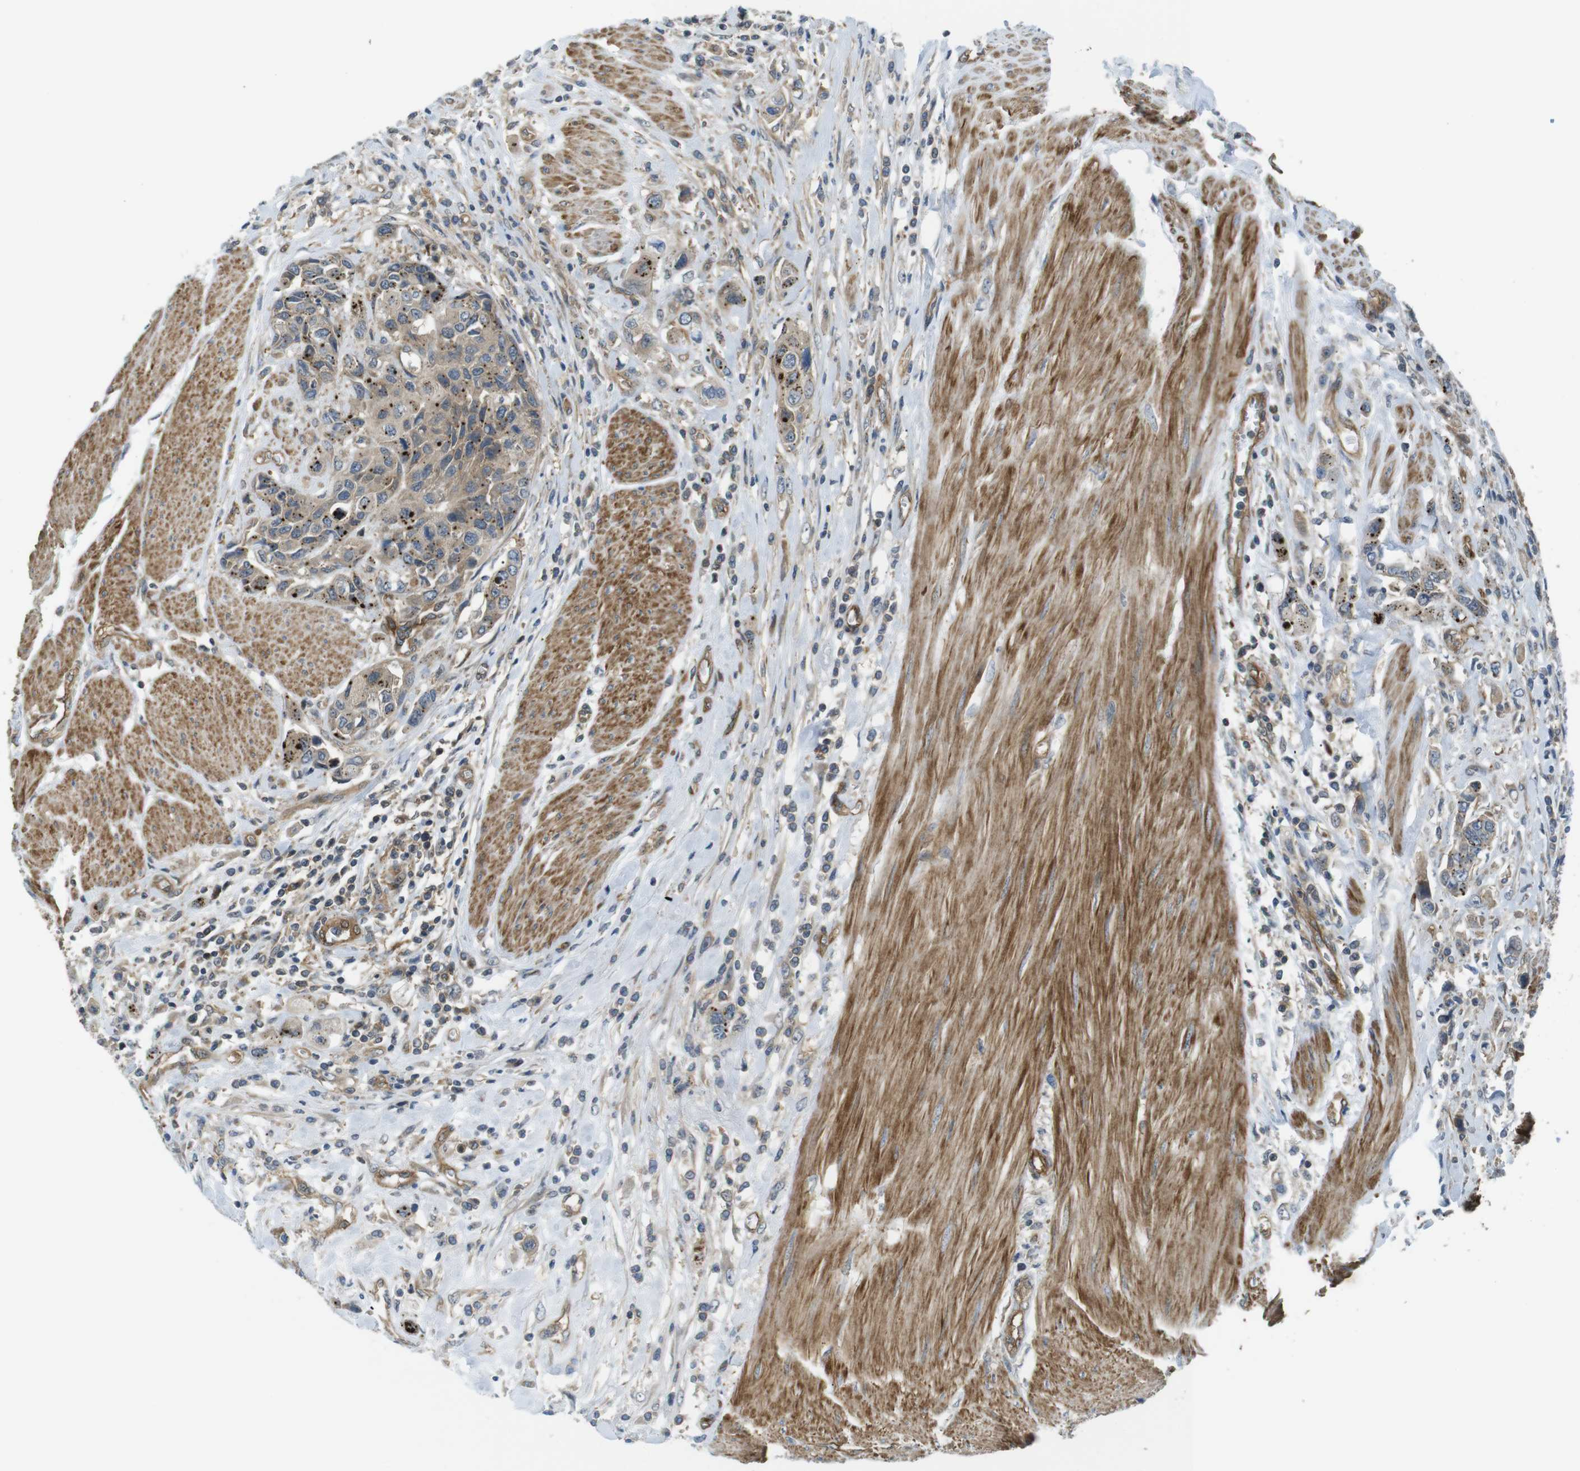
{"staining": {"intensity": "weak", "quantity": ">75%", "location": "cytoplasmic/membranous"}, "tissue": "urothelial cancer", "cell_type": "Tumor cells", "image_type": "cancer", "snomed": [{"axis": "morphology", "description": "Urothelial carcinoma, High grade"}, {"axis": "topography", "description": "Urinary bladder"}], "caption": "High-grade urothelial carcinoma stained with immunohistochemistry (IHC) shows weak cytoplasmic/membranous staining in approximately >75% of tumor cells.", "gene": "TSC1", "patient": {"sex": "male", "age": 50}}